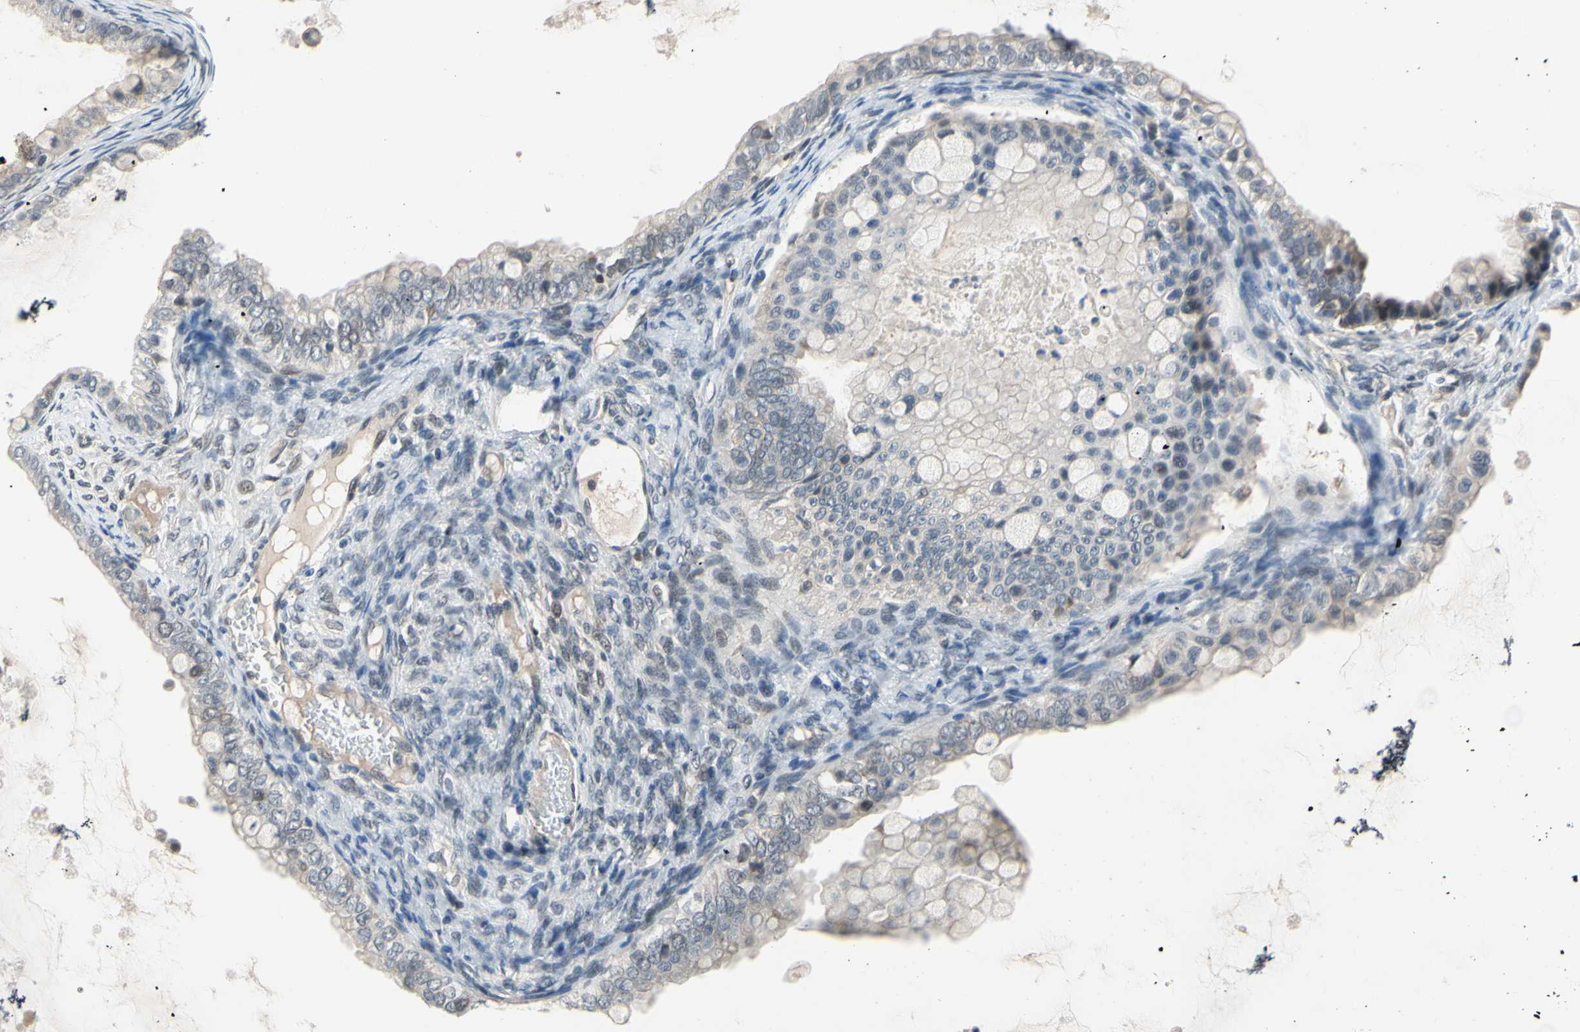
{"staining": {"intensity": "negative", "quantity": "none", "location": "none"}, "tissue": "ovarian cancer", "cell_type": "Tumor cells", "image_type": "cancer", "snomed": [{"axis": "morphology", "description": "Cystadenocarcinoma, mucinous, NOS"}, {"axis": "topography", "description": "Ovary"}], "caption": "Ovarian cancer (mucinous cystadenocarcinoma) stained for a protein using IHC displays no expression tumor cells.", "gene": "HSPA4", "patient": {"sex": "female", "age": 80}}